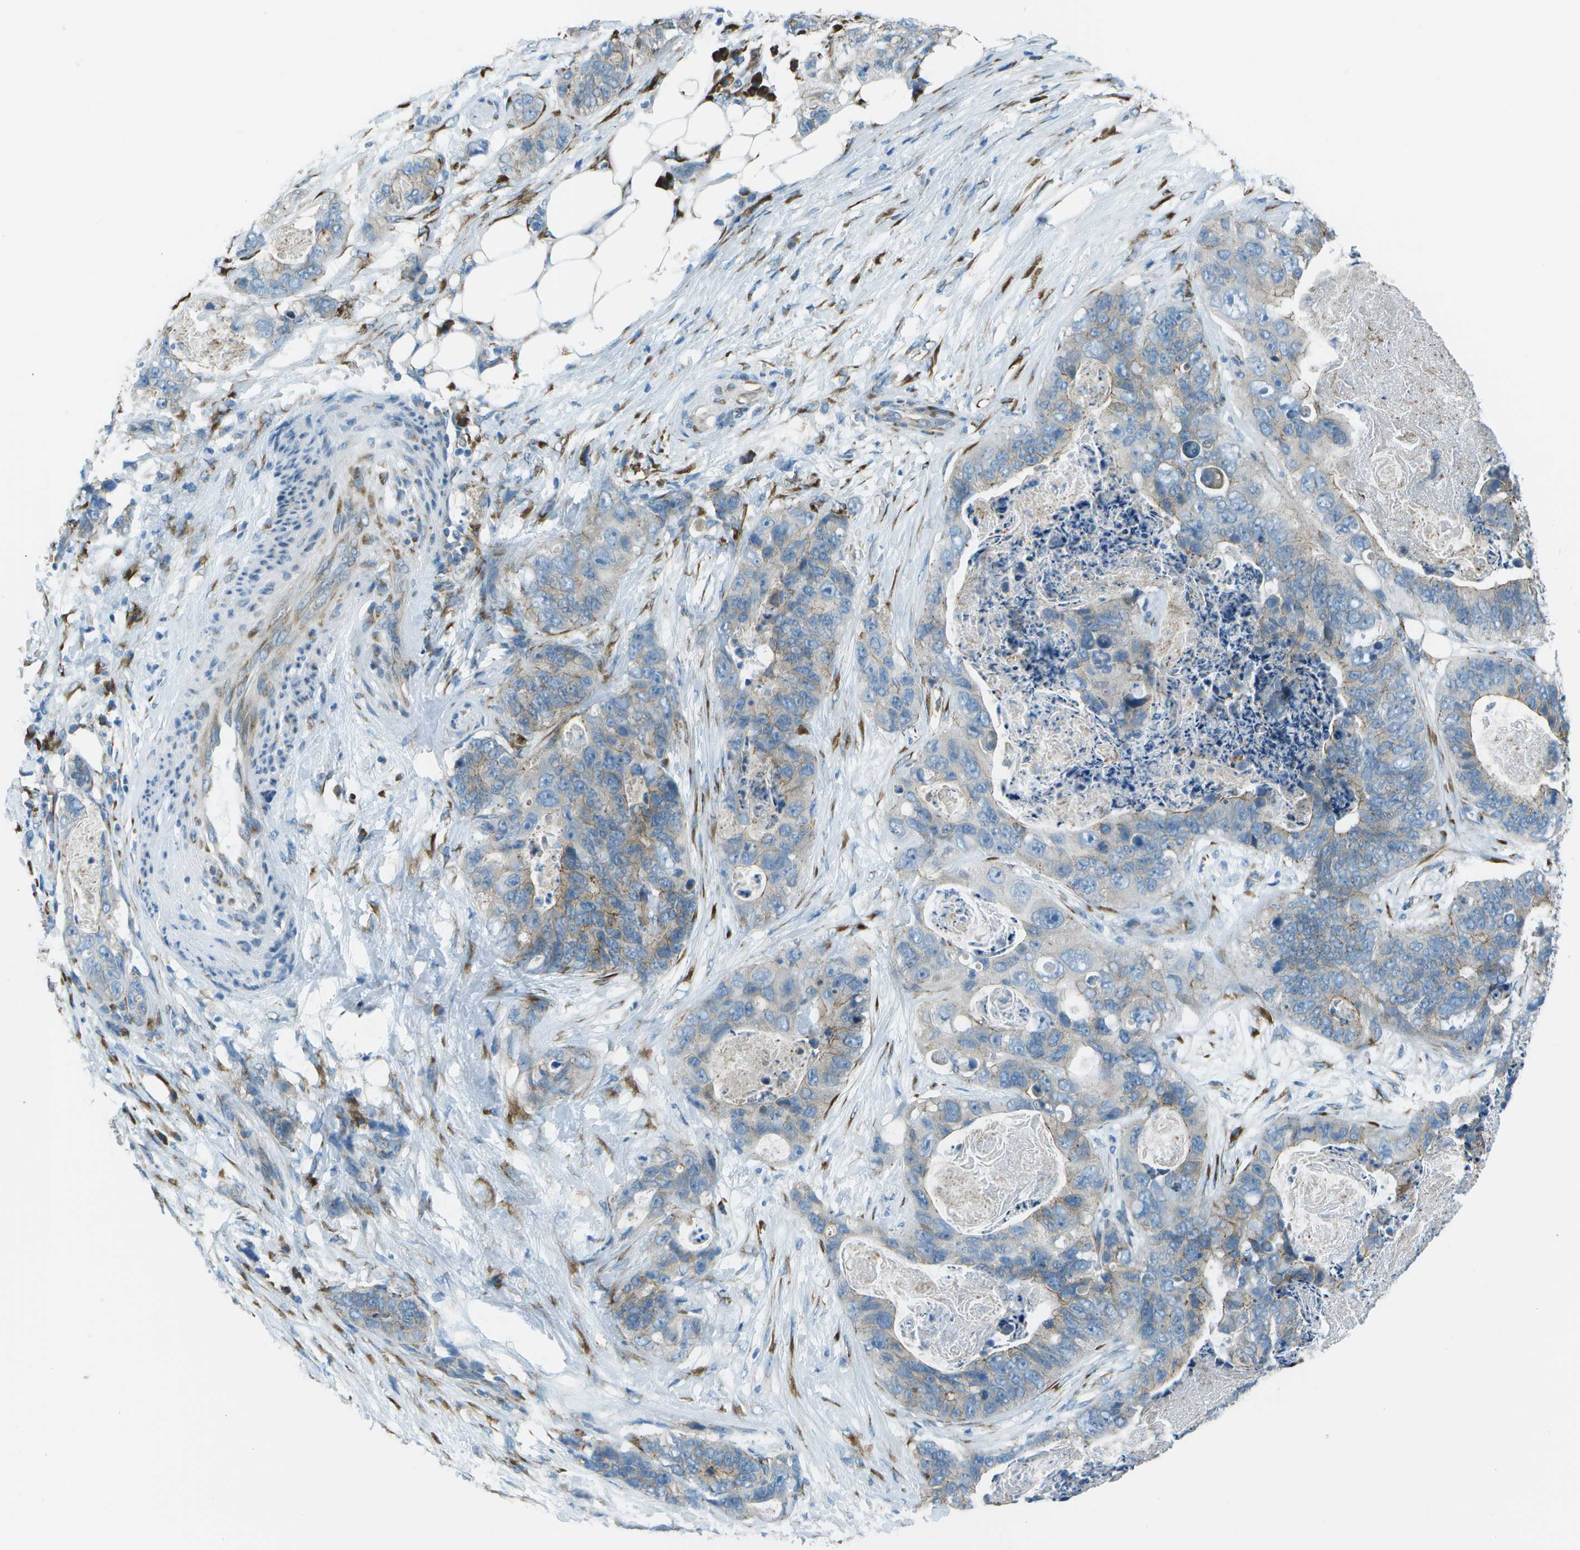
{"staining": {"intensity": "weak", "quantity": "<25%", "location": "cytoplasmic/membranous"}, "tissue": "stomach cancer", "cell_type": "Tumor cells", "image_type": "cancer", "snomed": [{"axis": "morphology", "description": "Adenocarcinoma, NOS"}, {"axis": "topography", "description": "Stomach"}], "caption": "This is a histopathology image of immunohistochemistry staining of stomach adenocarcinoma, which shows no staining in tumor cells.", "gene": "KCTD3", "patient": {"sex": "female", "age": 89}}